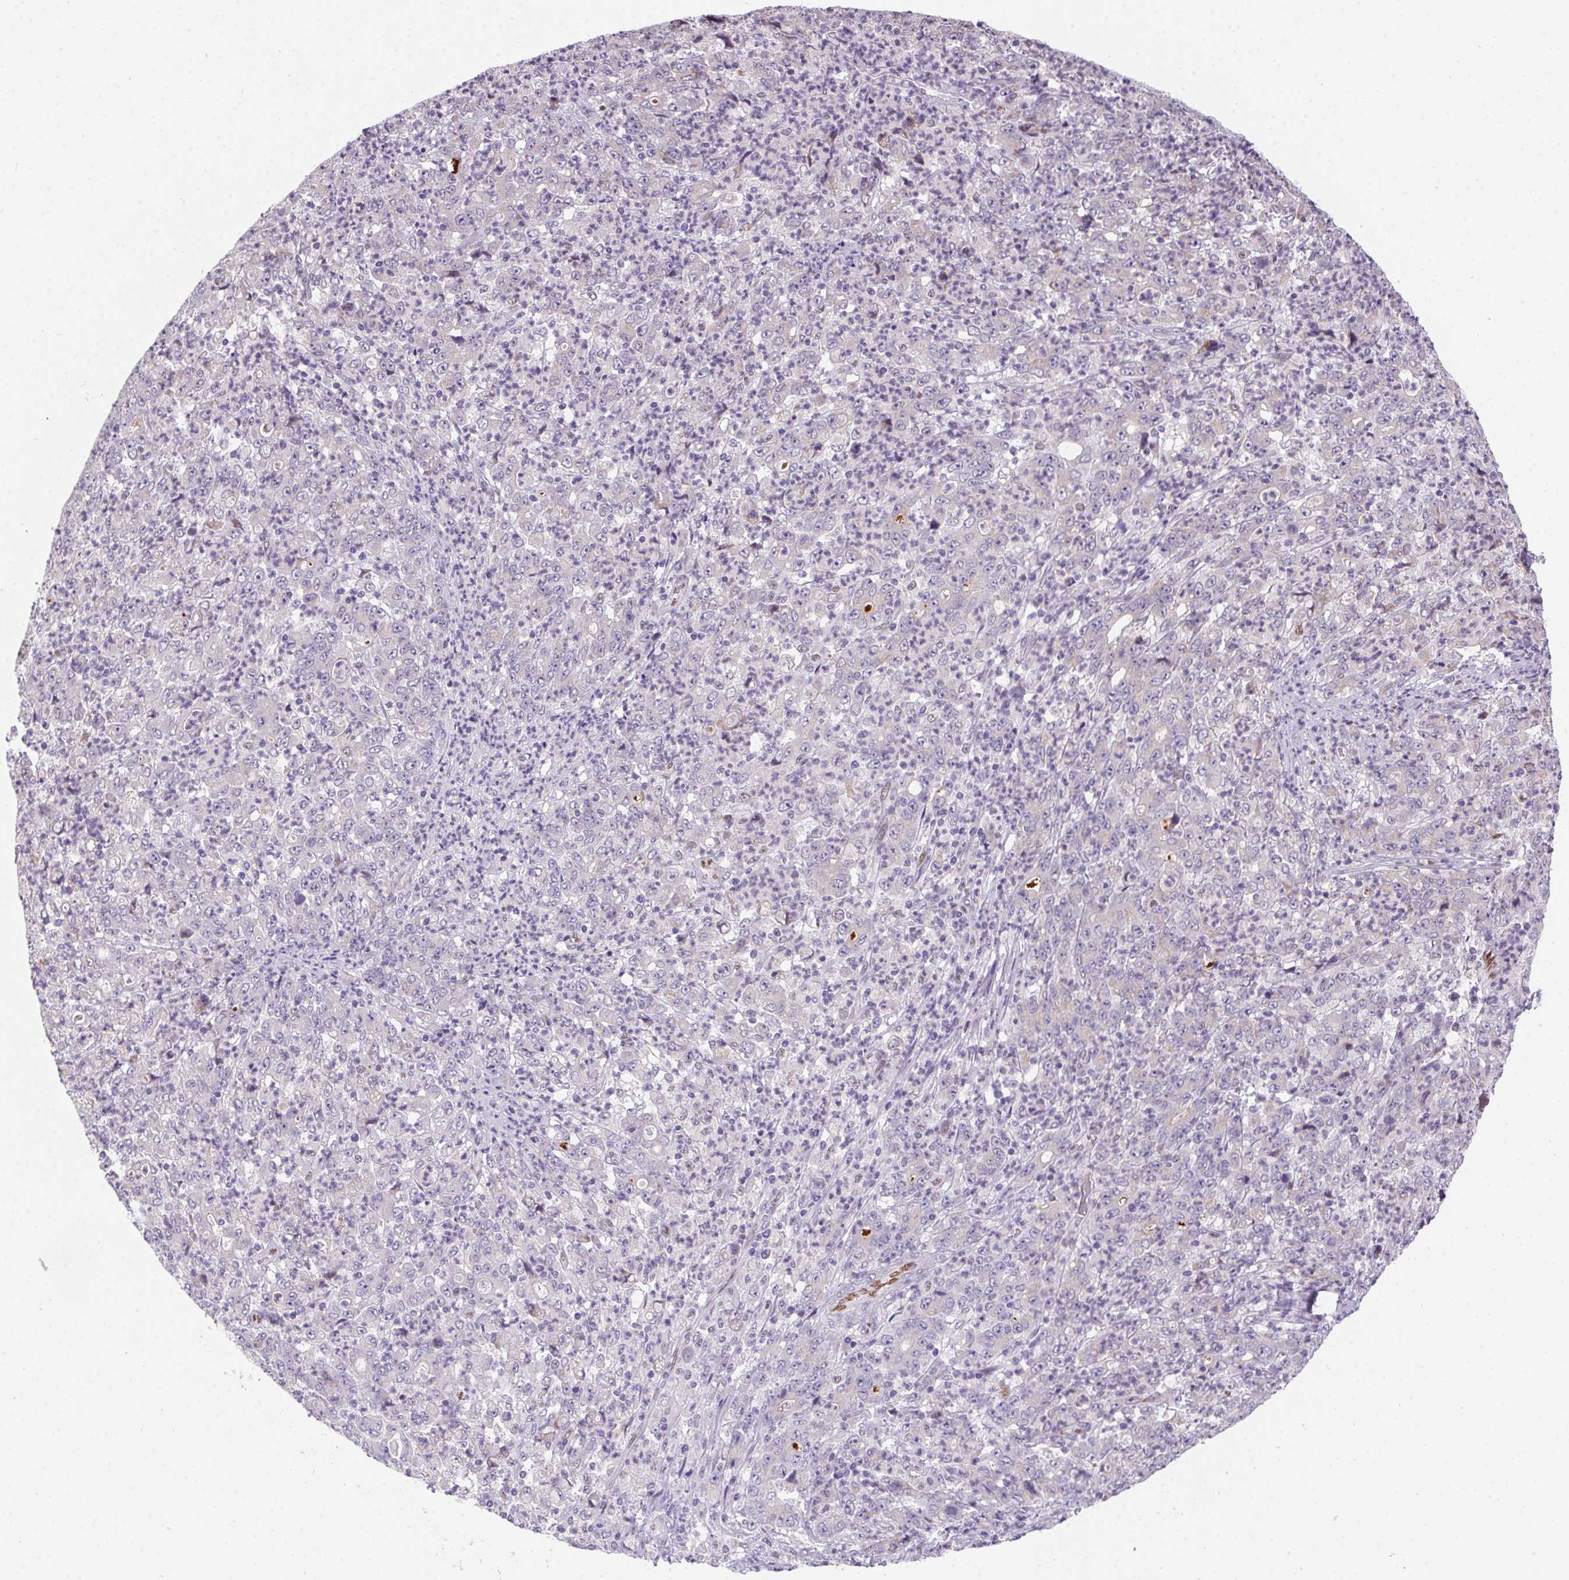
{"staining": {"intensity": "negative", "quantity": "none", "location": "none"}, "tissue": "stomach cancer", "cell_type": "Tumor cells", "image_type": "cancer", "snomed": [{"axis": "morphology", "description": "Adenocarcinoma, NOS"}, {"axis": "topography", "description": "Stomach, lower"}], "caption": "Immunohistochemistry (IHC) image of neoplastic tissue: human stomach cancer stained with DAB (3,3'-diaminobenzidine) shows no significant protein staining in tumor cells.", "gene": "SP9", "patient": {"sex": "female", "age": 71}}